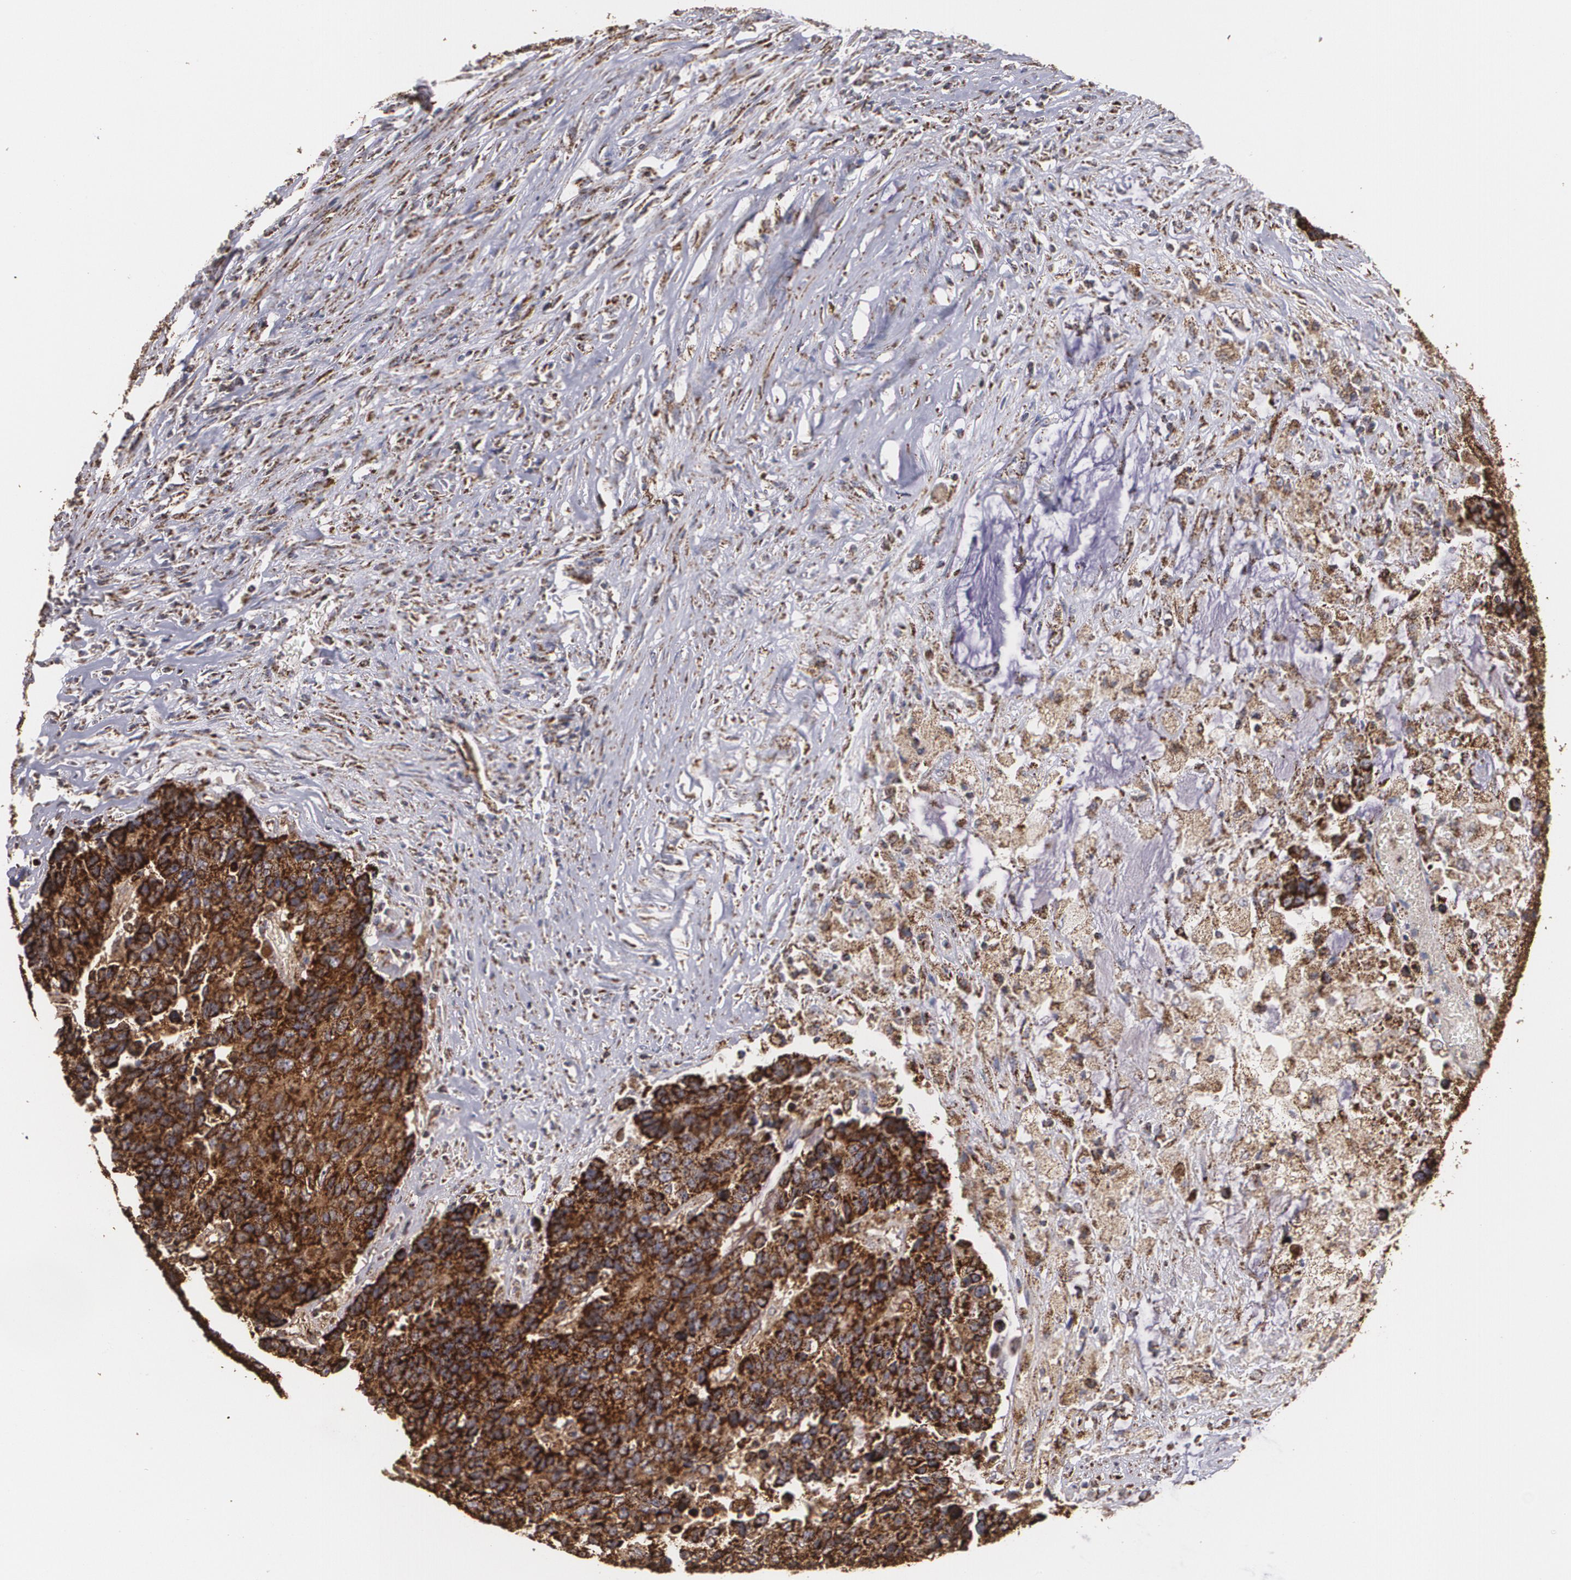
{"staining": {"intensity": "strong", "quantity": ">75%", "location": "cytoplasmic/membranous"}, "tissue": "colorectal cancer", "cell_type": "Tumor cells", "image_type": "cancer", "snomed": [{"axis": "morphology", "description": "Adenocarcinoma, NOS"}, {"axis": "topography", "description": "Colon"}], "caption": "High-power microscopy captured an immunohistochemistry histopathology image of colorectal cancer (adenocarcinoma), revealing strong cytoplasmic/membranous staining in approximately >75% of tumor cells.", "gene": "HSPD1", "patient": {"sex": "female", "age": 86}}